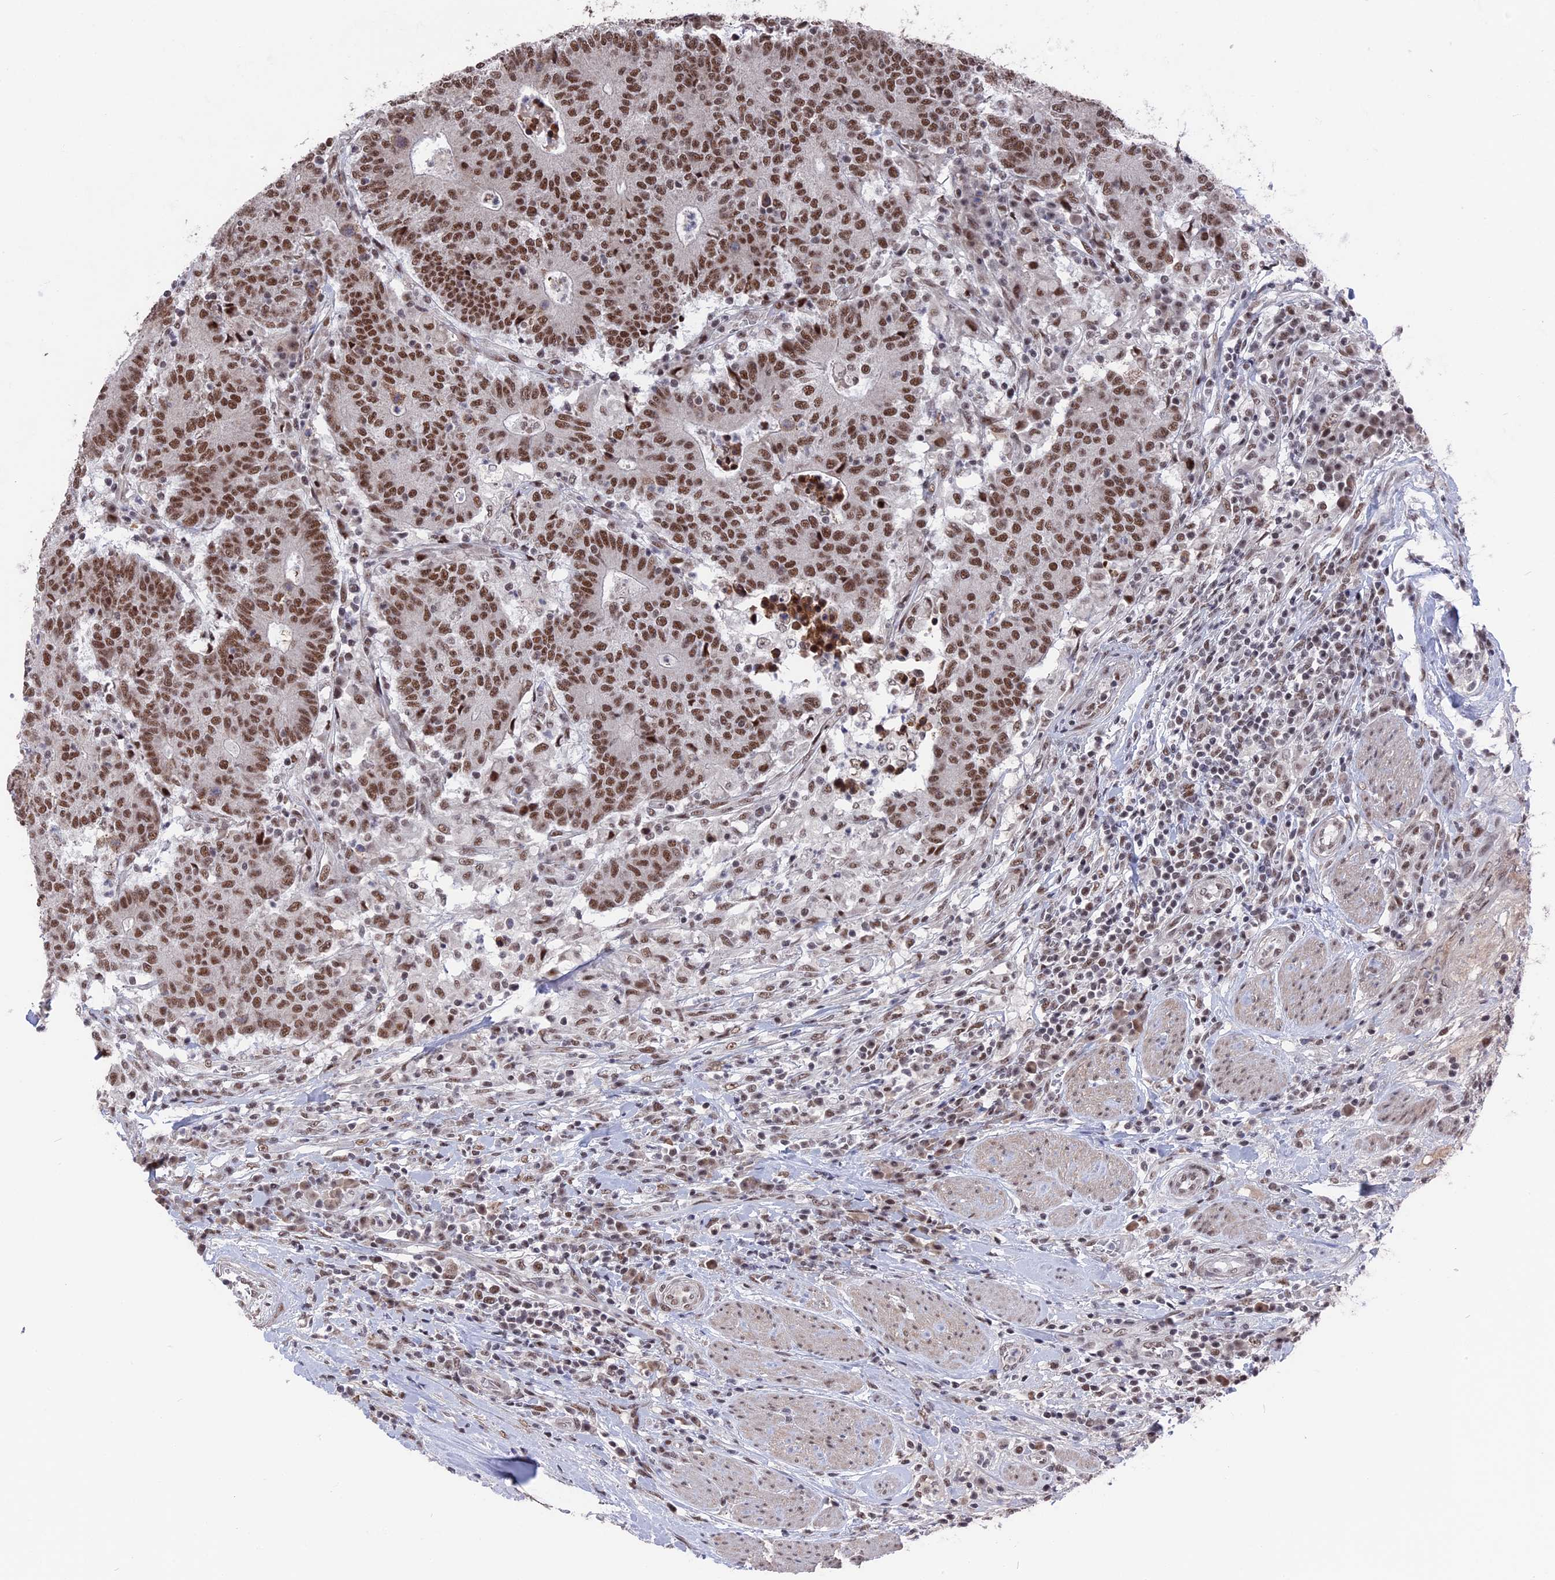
{"staining": {"intensity": "moderate", "quantity": ">75%", "location": "nuclear"}, "tissue": "colorectal cancer", "cell_type": "Tumor cells", "image_type": "cancer", "snomed": [{"axis": "morphology", "description": "Adenocarcinoma, NOS"}, {"axis": "topography", "description": "Colon"}], "caption": "Immunohistochemistry image of colorectal cancer (adenocarcinoma) stained for a protein (brown), which reveals medium levels of moderate nuclear positivity in approximately >75% of tumor cells.", "gene": "SF3A2", "patient": {"sex": "female", "age": 75}}